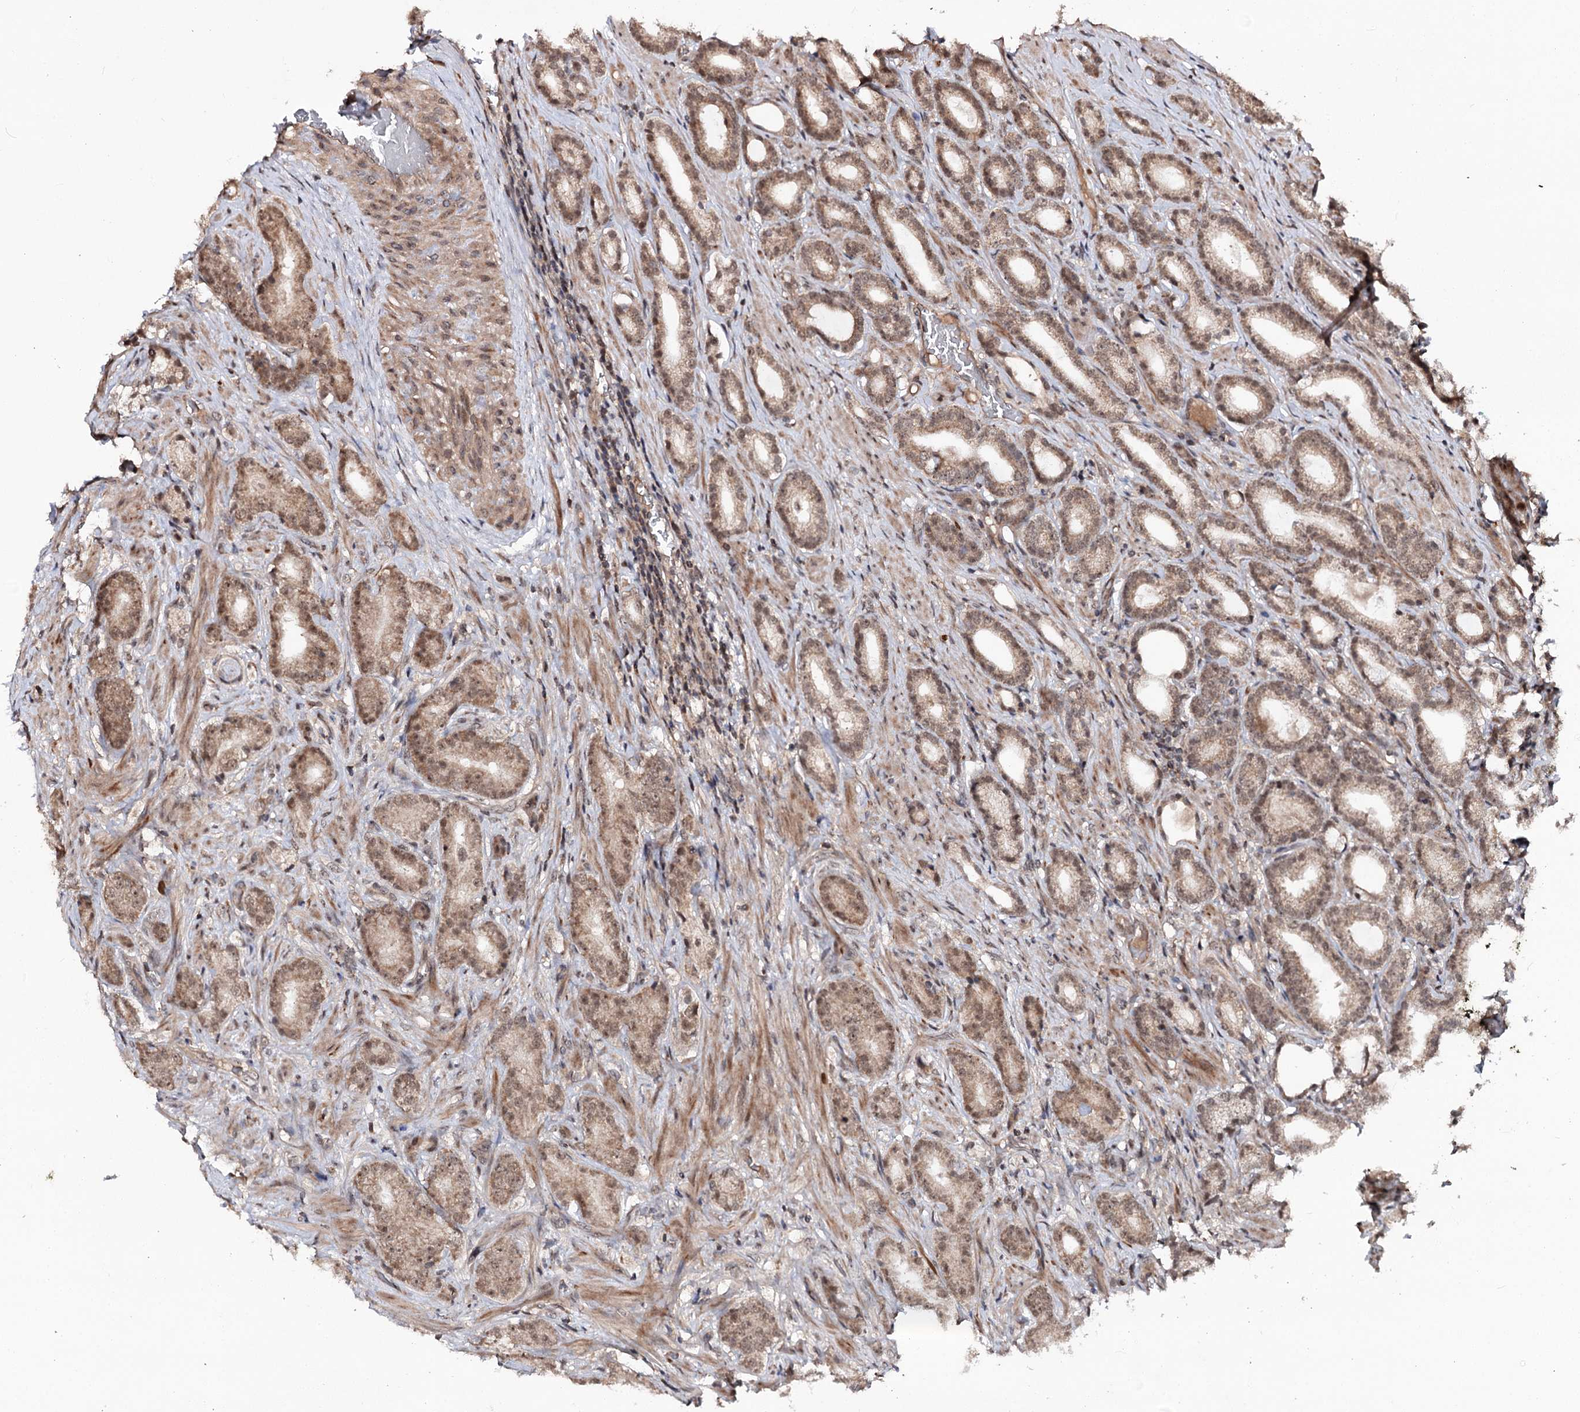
{"staining": {"intensity": "moderate", "quantity": ">75%", "location": "cytoplasmic/membranous,nuclear"}, "tissue": "prostate cancer", "cell_type": "Tumor cells", "image_type": "cancer", "snomed": [{"axis": "morphology", "description": "Adenocarcinoma, Low grade"}, {"axis": "topography", "description": "Prostate"}], "caption": "Immunohistochemical staining of human prostate cancer displays medium levels of moderate cytoplasmic/membranous and nuclear protein expression in about >75% of tumor cells.", "gene": "FAM53B", "patient": {"sex": "male", "age": 71}}